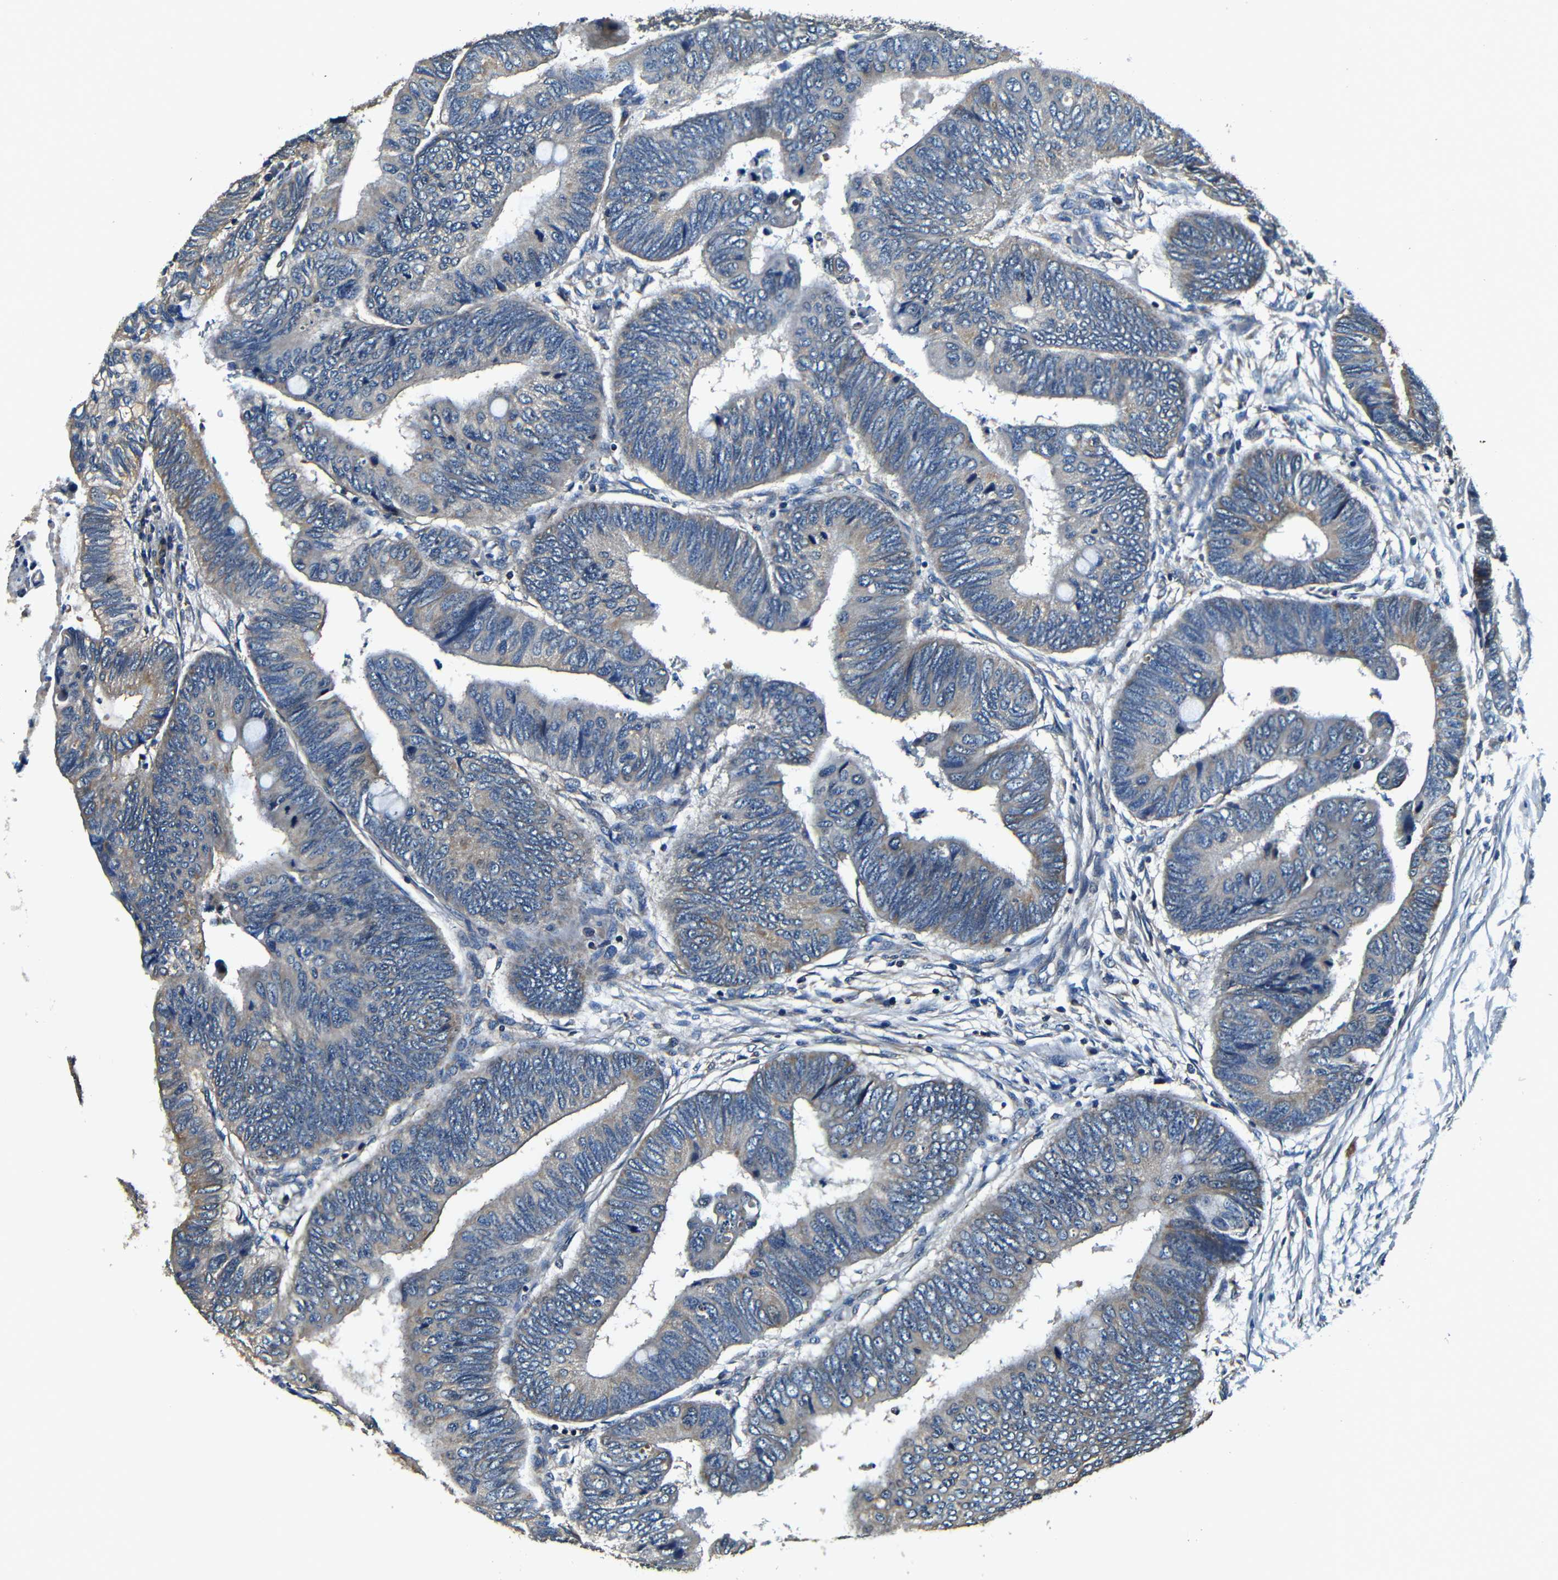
{"staining": {"intensity": "moderate", "quantity": "<25%", "location": "cytoplasmic/membranous"}, "tissue": "colorectal cancer", "cell_type": "Tumor cells", "image_type": "cancer", "snomed": [{"axis": "morphology", "description": "Normal tissue, NOS"}, {"axis": "morphology", "description": "Adenocarcinoma, NOS"}, {"axis": "topography", "description": "Rectum"}, {"axis": "topography", "description": "Peripheral nerve tissue"}], "caption": "The photomicrograph exhibits immunohistochemical staining of colorectal cancer. There is moderate cytoplasmic/membranous positivity is identified in about <25% of tumor cells.", "gene": "MTX1", "patient": {"sex": "male", "age": 92}}